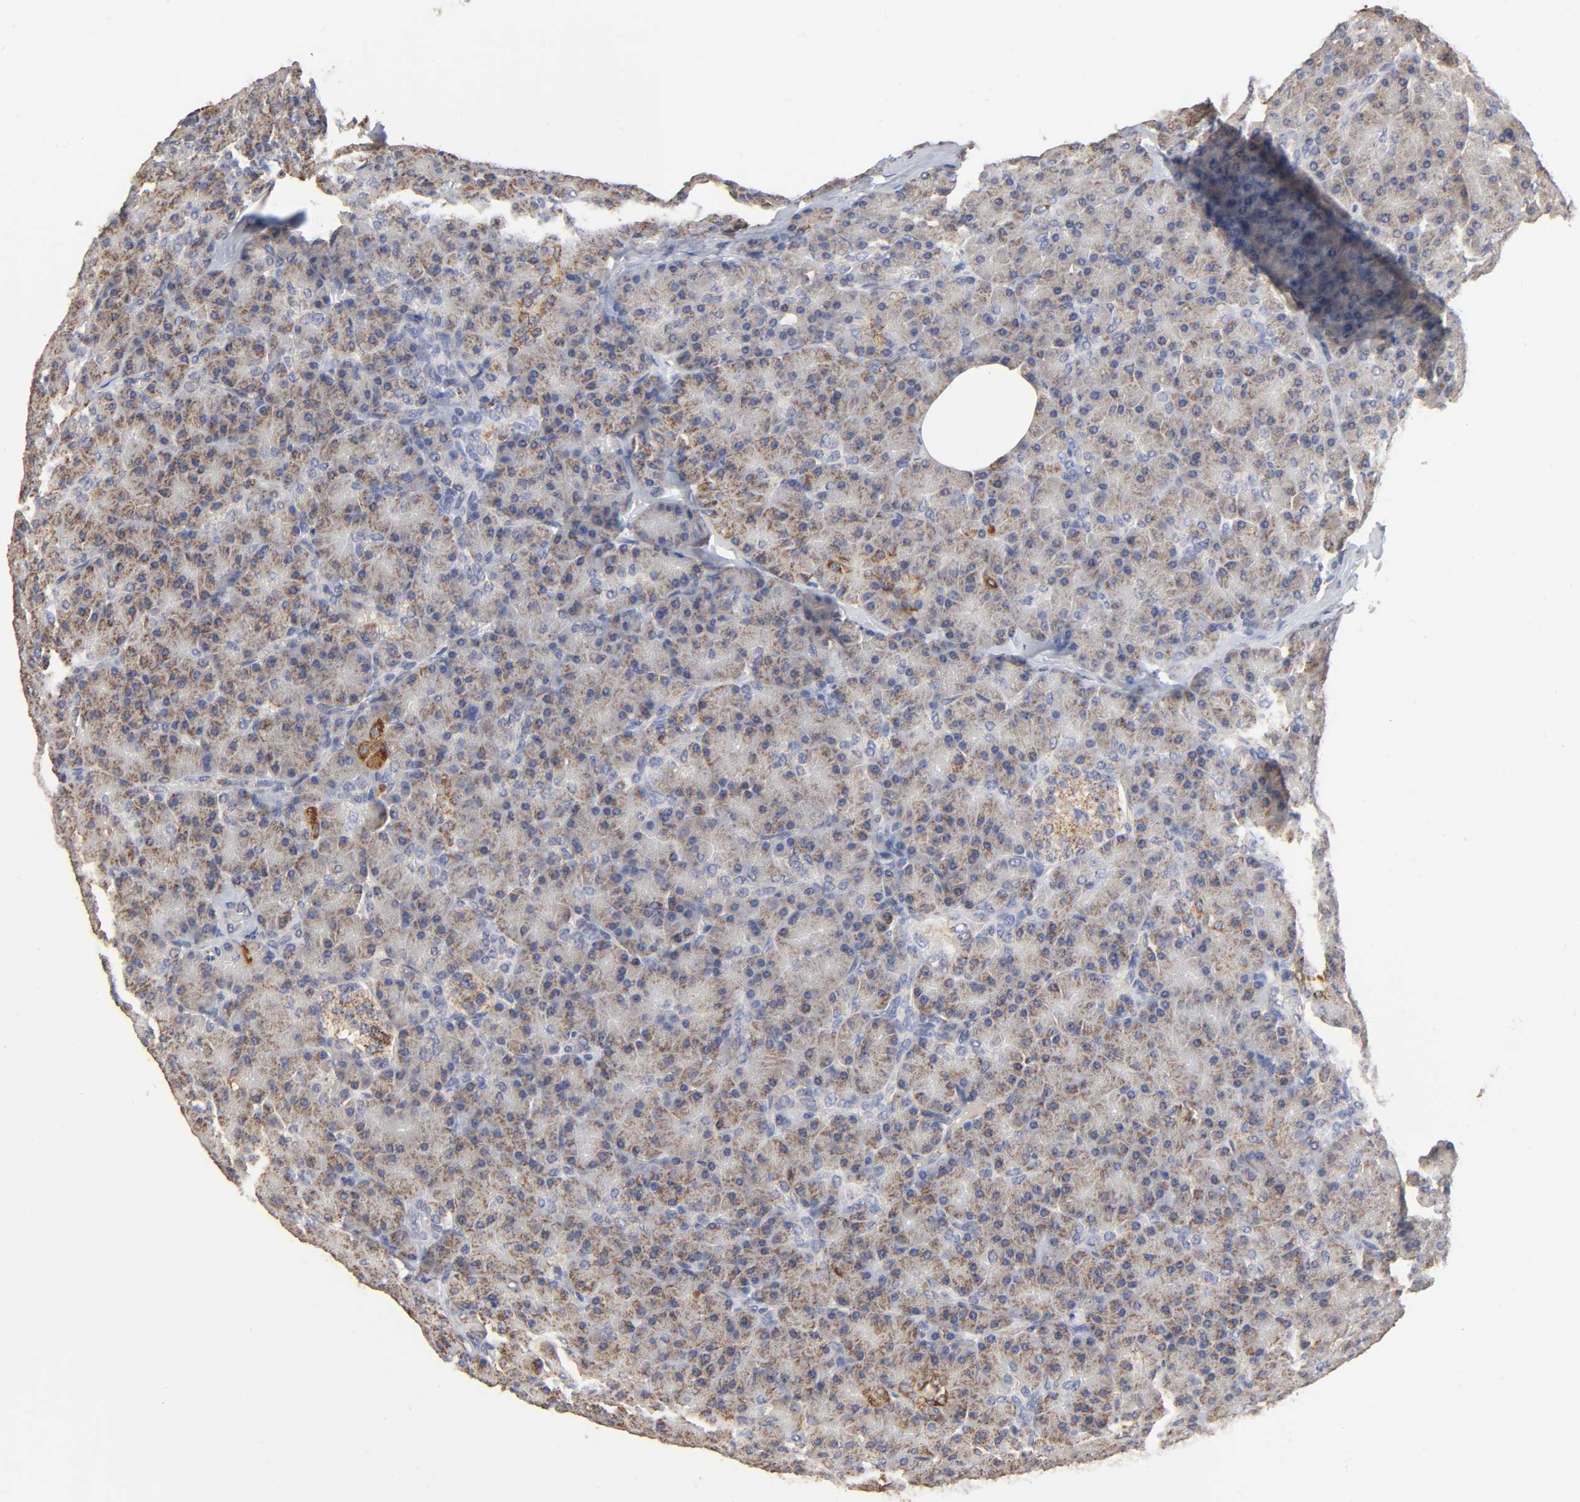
{"staining": {"intensity": "moderate", "quantity": "25%-75%", "location": "cytoplasmic/membranous"}, "tissue": "pancreas", "cell_type": "Exocrine glandular cells", "image_type": "normal", "snomed": [{"axis": "morphology", "description": "Normal tissue, NOS"}, {"axis": "topography", "description": "Pancreas"}], "caption": "Immunohistochemical staining of unremarkable pancreas reveals medium levels of moderate cytoplasmic/membranous staining in about 25%-75% of exocrine glandular cells. (DAB (3,3'-diaminobenzidine) = brown stain, brightfield microscopy at high magnification).", "gene": "CYCS", "patient": {"sex": "female", "age": 43}}